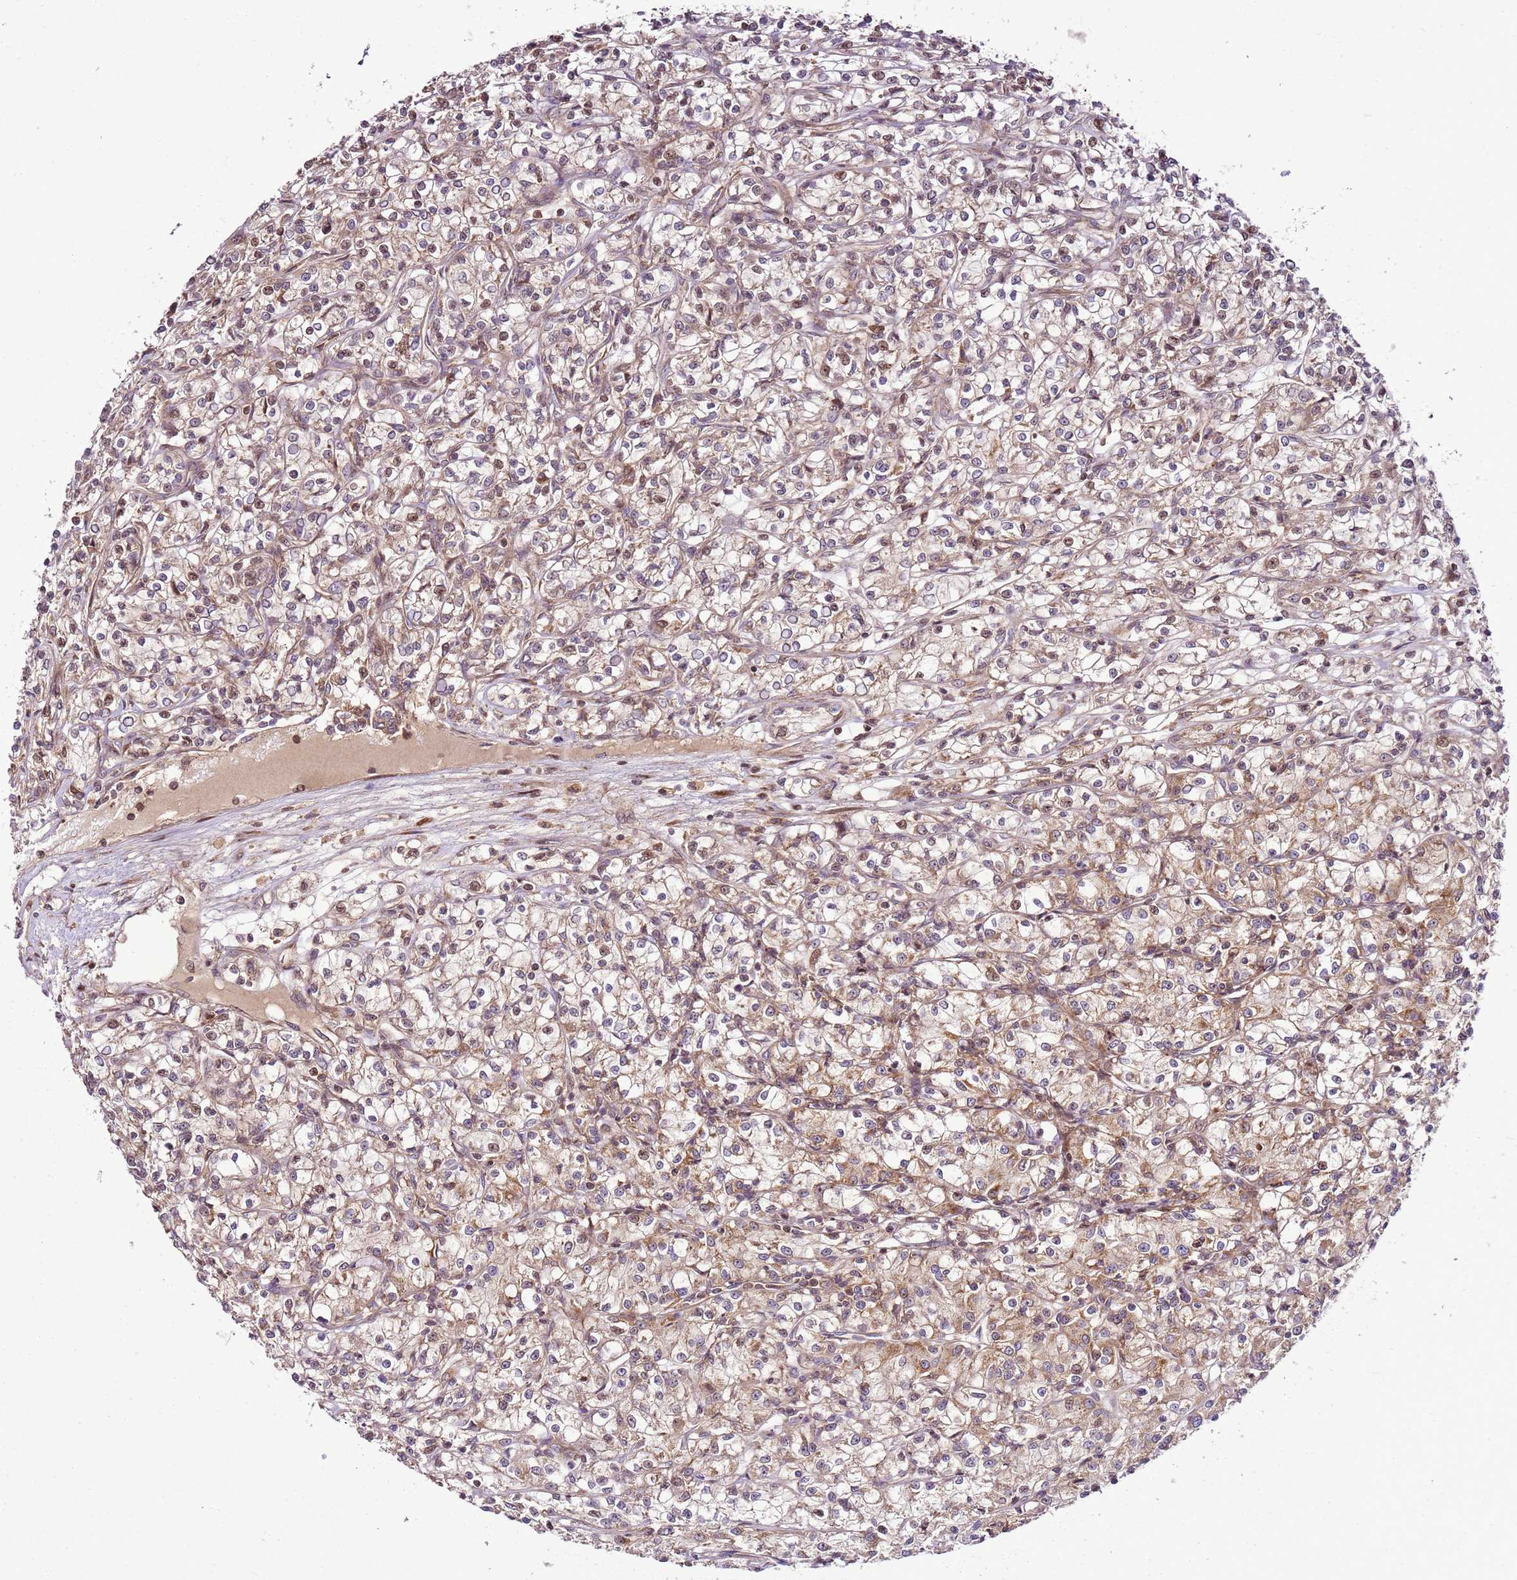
{"staining": {"intensity": "moderate", "quantity": ">75%", "location": "cytoplasmic/membranous,nuclear"}, "tissue": "renal cancer", "cell_type": "Tumor cells", "image_type": "cancer", "snomed": [{"axis": "morphology", "description": "Adenocarcinoma, NOS"}, {"axis": "topography", "description": "Kidney"}], "caption": "Protein analysis of renal adenocarcinoma tissue reveals moderate cytoplasmic/membranous and nuclear expression in approximately >75% of tumor cells. The staining was performed using DAB to visualize the protein expression in brown, while the nuclei were stained in blue with hematoxylin (Magnification: 20x).", "gene": "RASA3", "patient": {"sex": "female", "age": 59}}